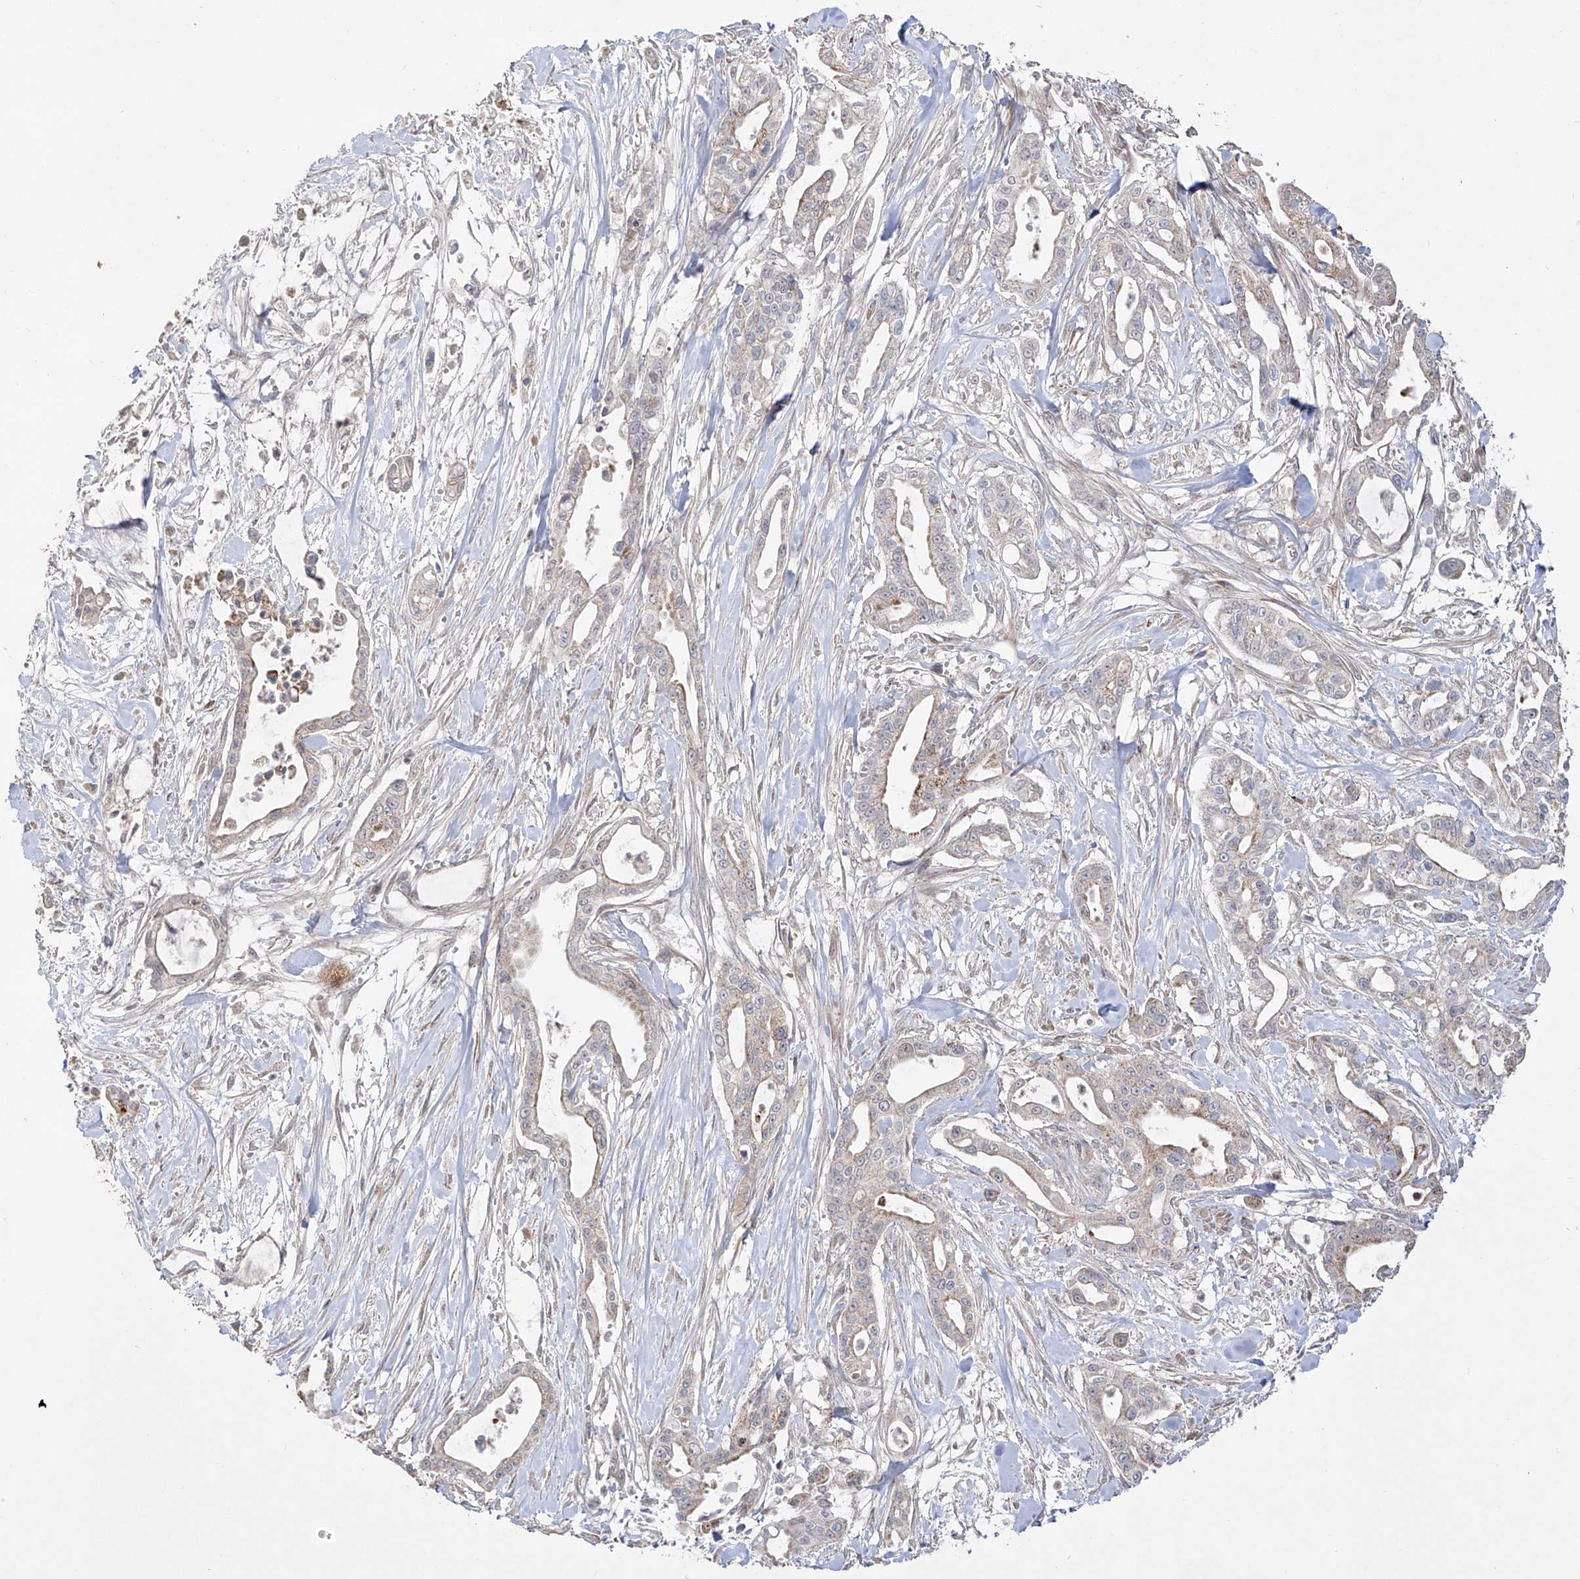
{"staining": {"intensity": "moderate", "quantity": "<25%", "location": "cytoplasmic/membranous"}, "tissue": "pancreatic cancer", "cell_type": "Tumor cells", "image_type": "cancer", "snomed": [{"axis": "morphology", "description": "Adenocarcinoma, NOS"}, {"axis": "topography", "description": "Pancreas"}], "caption": "Immunohistochemical staining of pancreatic cancer (adenocarcinoma) exhibits low levels of moderate cytoplasmic/membranous protein staining in about <25% of tumor cells. The protein is shown in brown color, while the nuclei are stained blue.", "gene": "YKT6", "patient": {"sex": "male", "age": 68}}